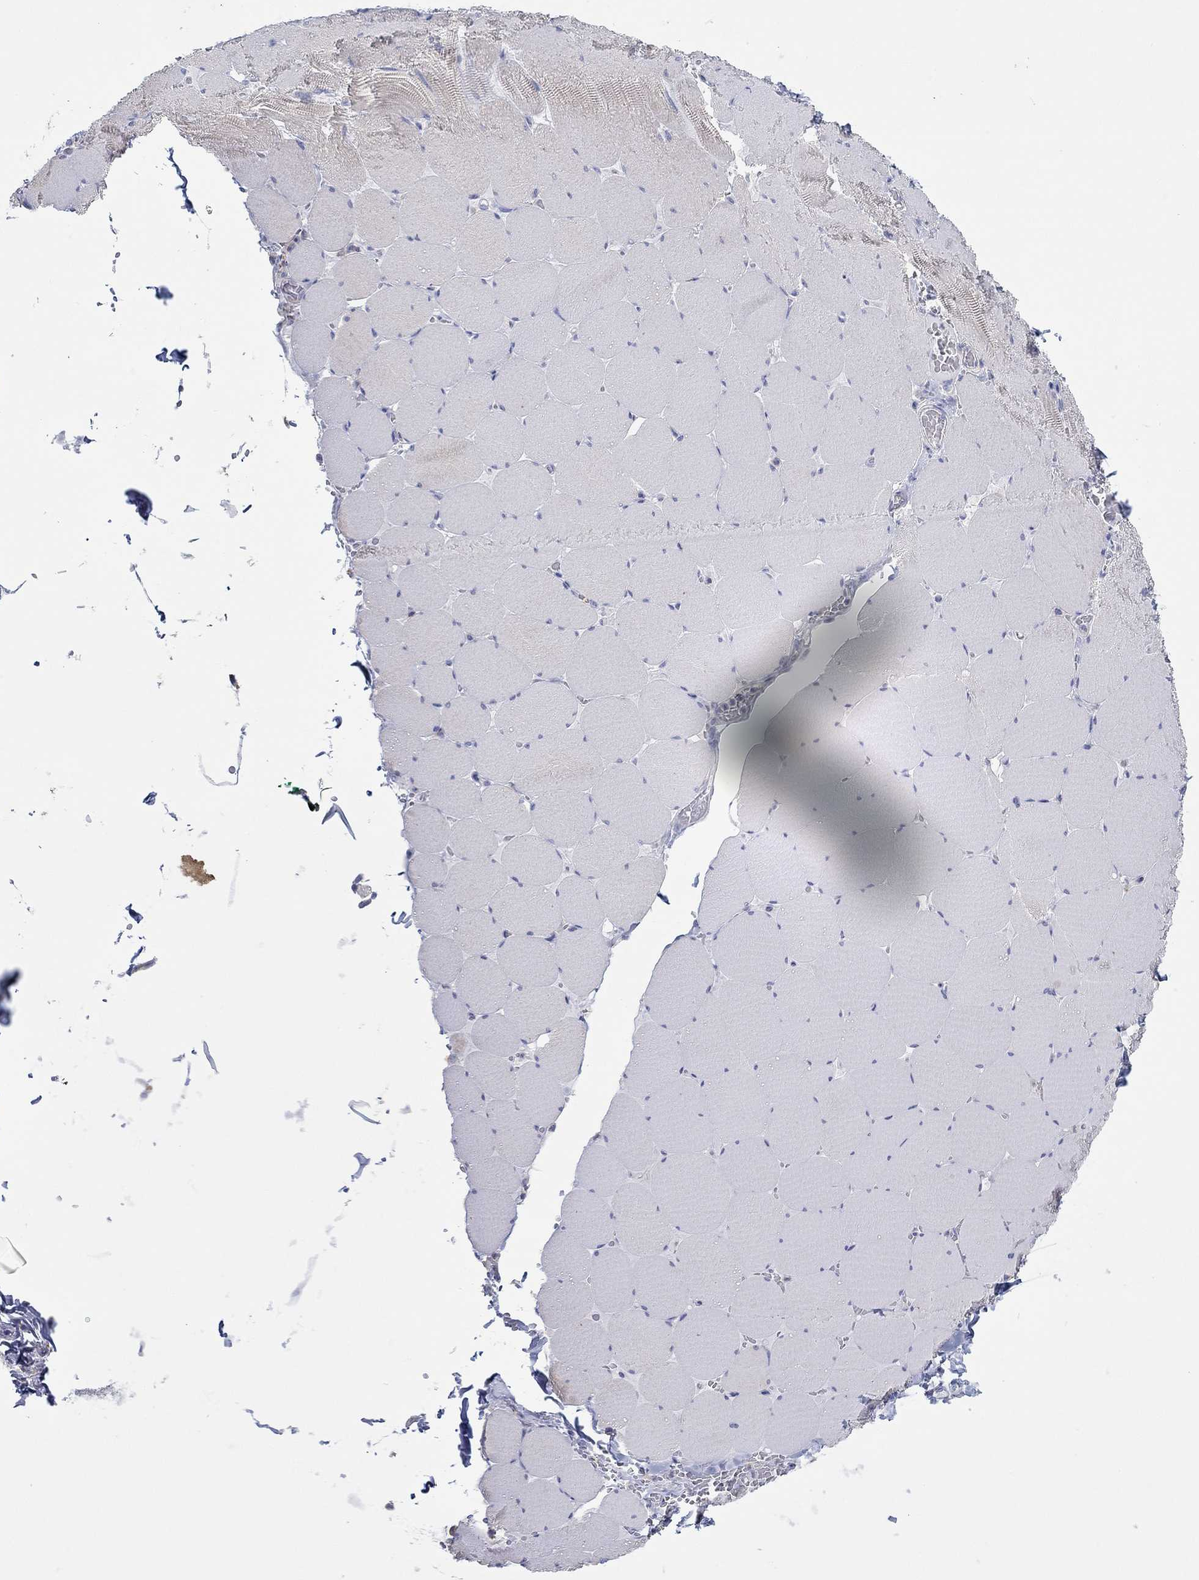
{"staining": {"intensity": "negative", "quantity": "none", "location": "none"}, "tissue": "skeletal muscle", "cell_type": "Myocytes", "image_type": "normal", "snomed": [{"axis": "morphology", "description": "Normal tissue, NOS"}, {"axis": "morphology", "description": "Malignant melanoma, Metastatic site"}, {"axis": "topography", "description": "Skeletal muscle"}], "caption": "Immunohistochemistry (IHC) micrograph of unremarkable skeletal muscle: skeletal muscle stained with DAB demonstrates no significant protein staining in myocytes. (Brightfield microscopy of DAB immunohistochemistry (IHC) at high magnification).", "gene": "PPIL6", "patient": {"sex": "male", "age": 50}}